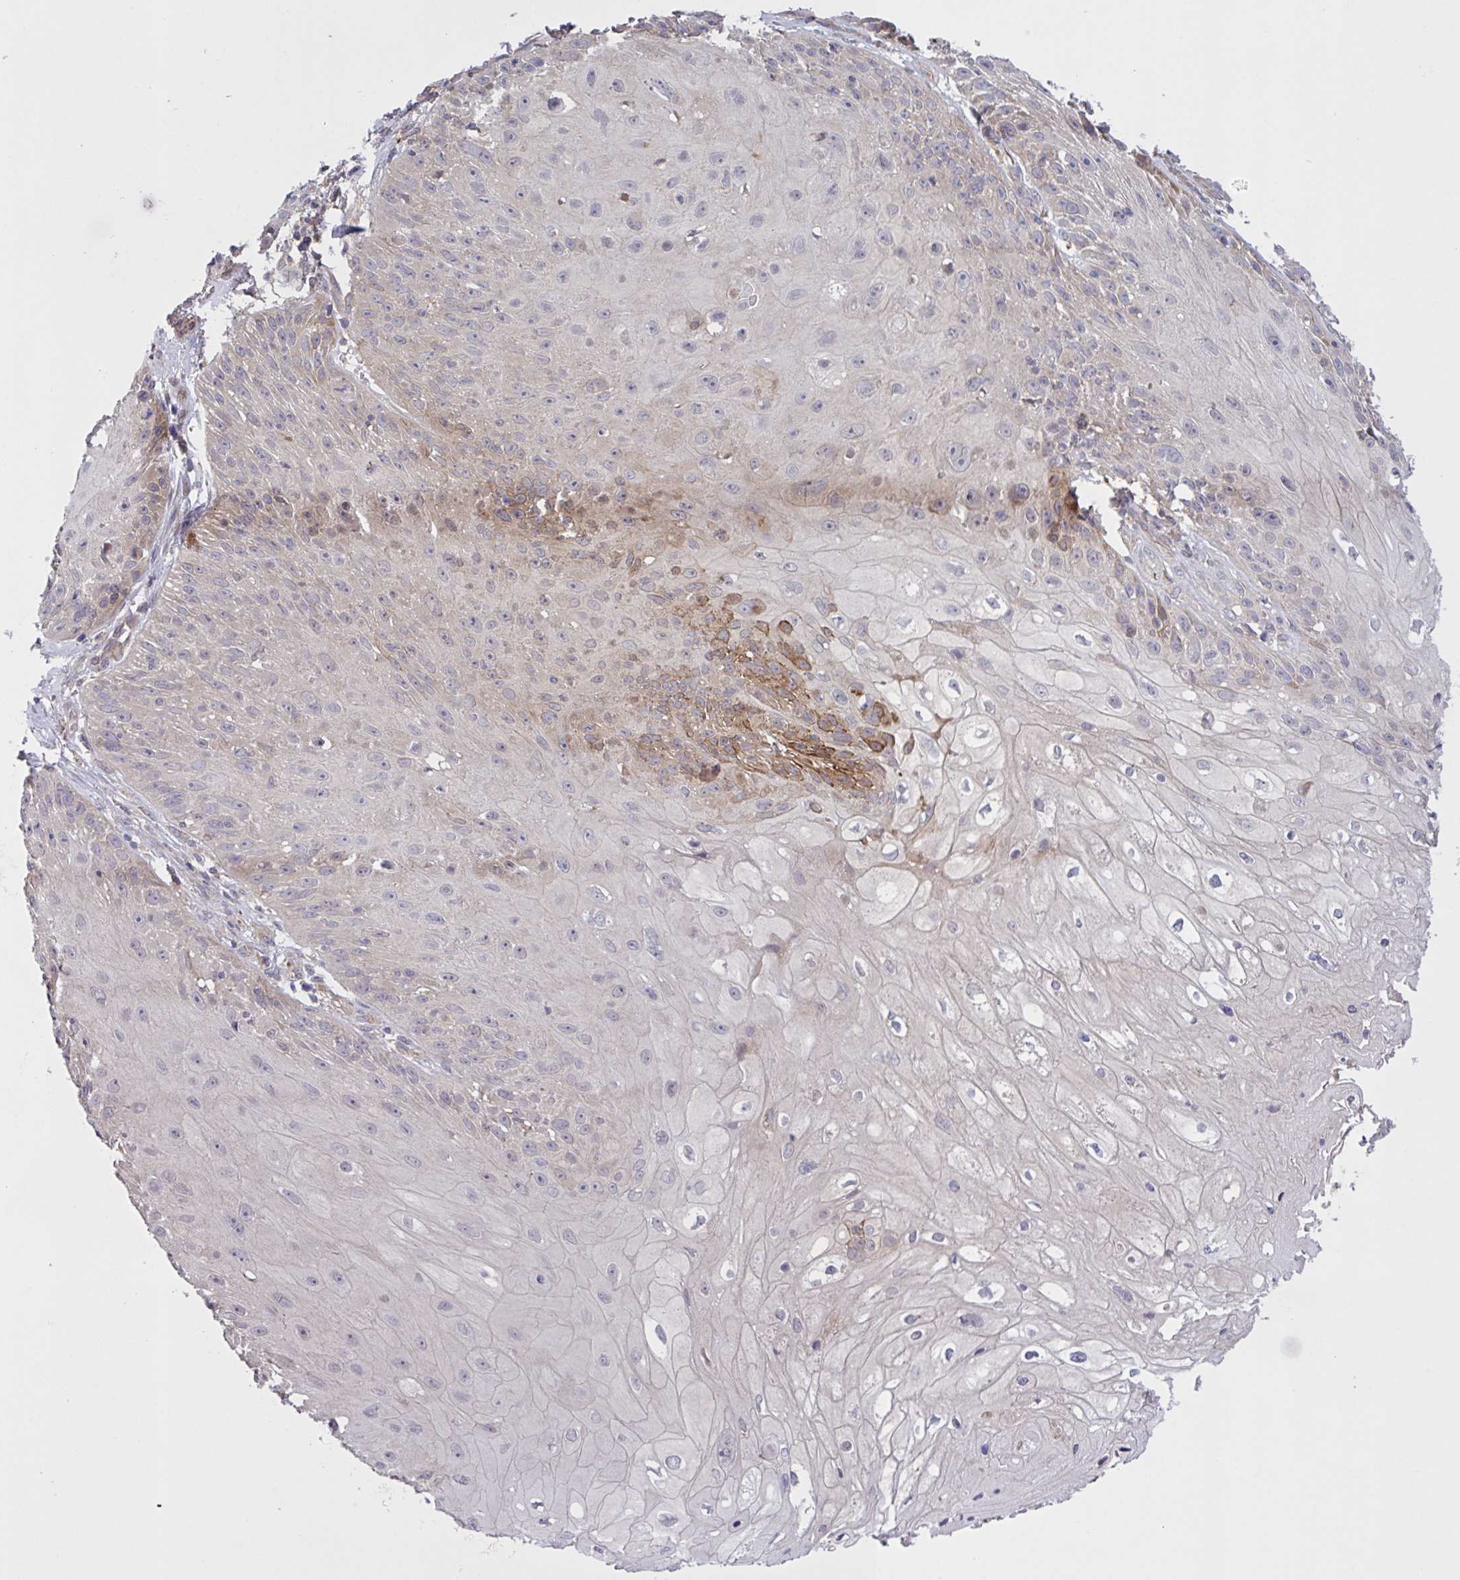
{"staining": {"intensity": "moderate", "quantity": "<25%", "location": "cytoplasmic/membranous"}, "tissue": "skin cancer", "cell_type": "Tumor cells", "image_type": "cancer", "snomed": [{"axis": "morphology", "description": "Squamous cell carcinoma, NOS"}, {"axis": "topography", "description": "Skin"}, {"axis": "topography", "description": "Vulva"}], "caption": "A micrograph showing moderate cytoplasmic/membranous positivity in about <25% of tumor cells in skin squamous cell carcinoma, as visualized by brown immunohistochemical staining.", "gene": "INTS10", "patient": {"sex": "female", "age": 76}}